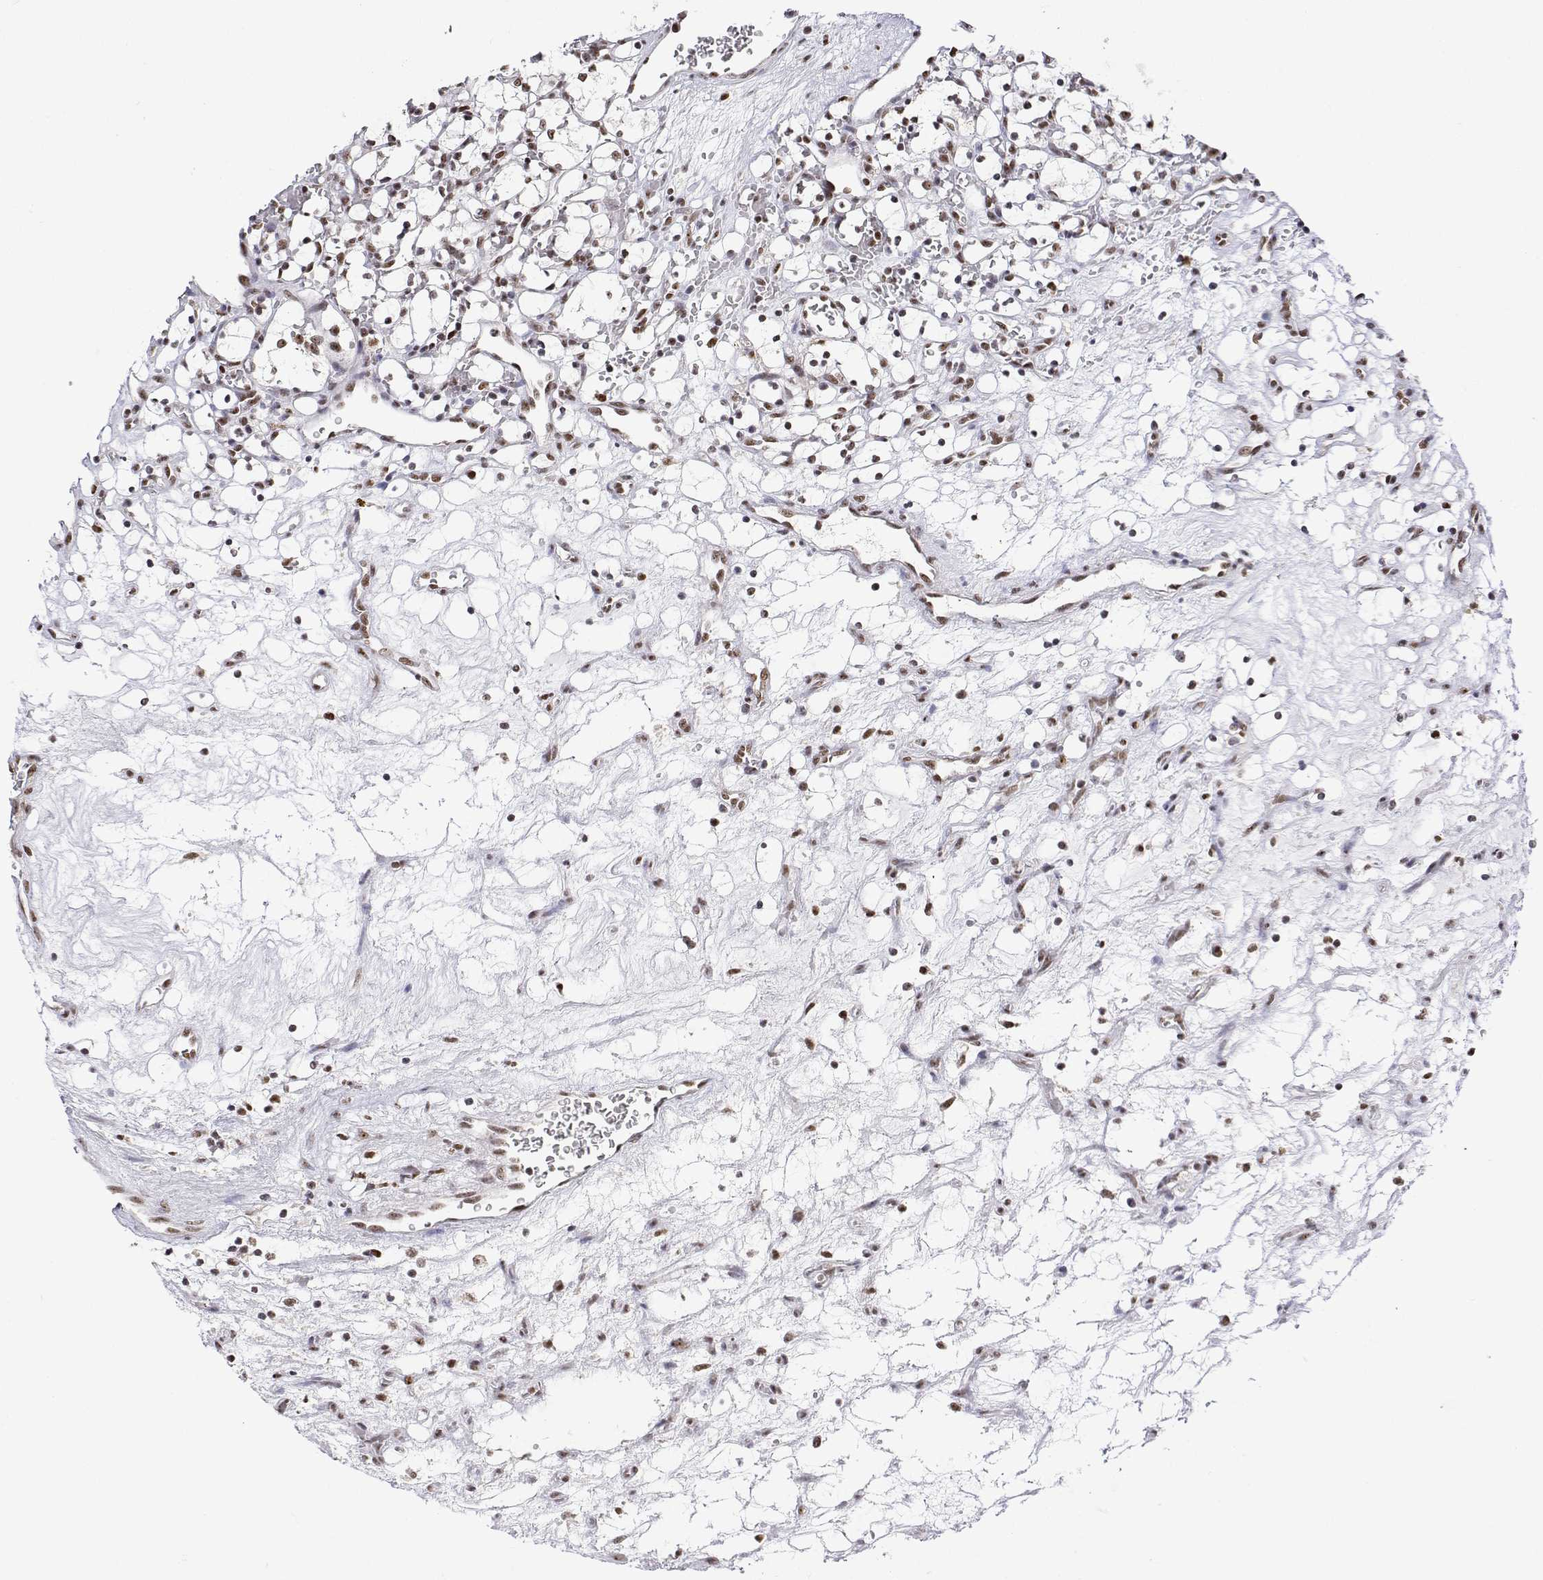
{"staining": {"intensity": "weak", "quantity": ">75%", "location": "nuclear"}, "tissue": "renal cancer", "cell_type": "Tumor cells", "image_type": "cancer", "snomed": [{"axis": "morphology", "description": "Adenocarcinoma, NOS"}, {"axis": "topography", "description": "Kidney"}], "caption": "Weak nuclear protein positivity is identified in approximately >75% of tumor cells in renal cancer (adenocarcinoma).", "gene": "ADAR", "patient": {"sex": "female", "age": 69}}